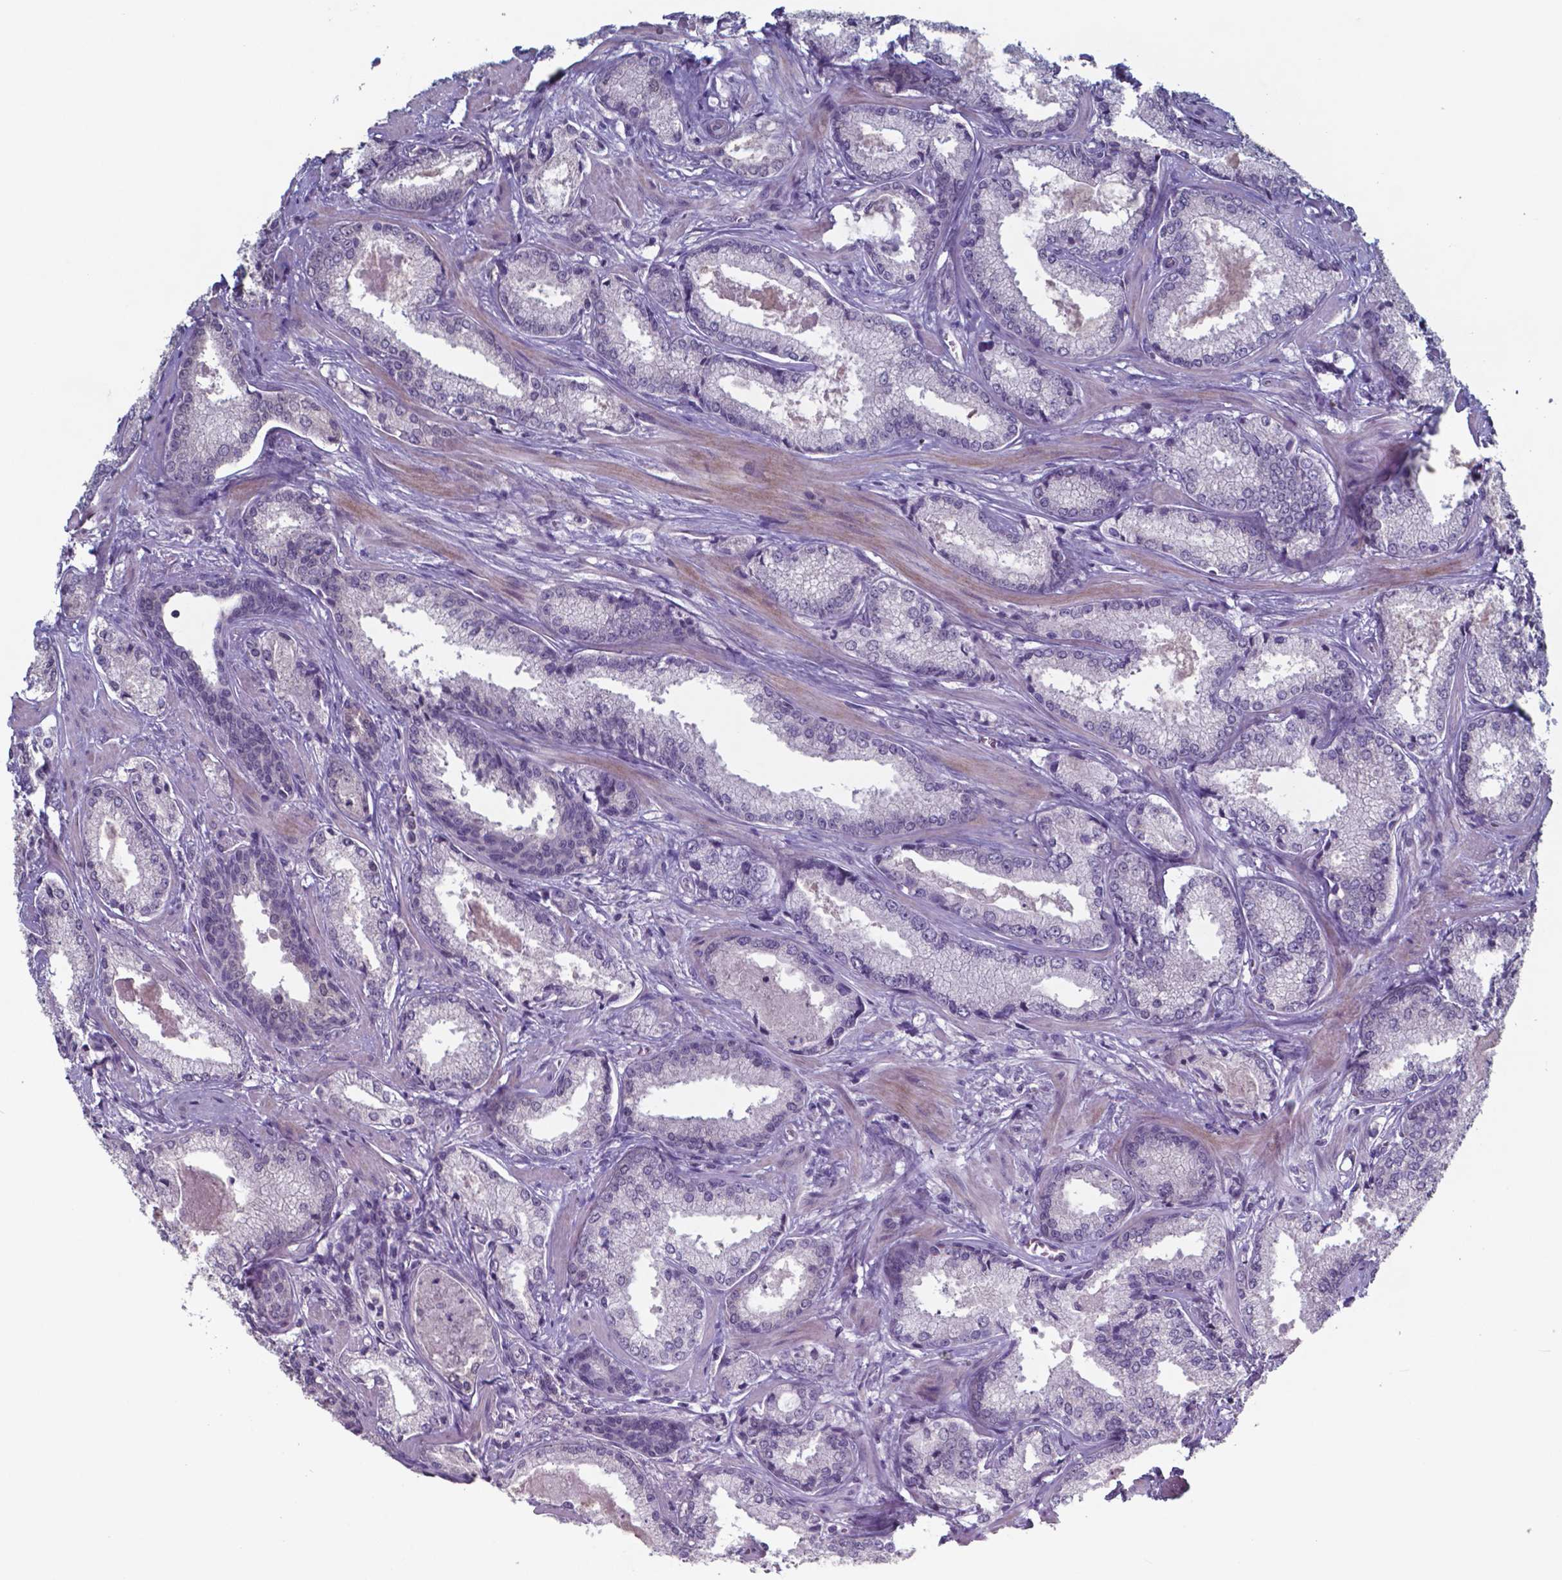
{"staining": {"intensity": "weak", "quantity": "<25%", "location": "nuclear"}, "tissue": "prostate cancer", "cell_type": "Tumor cells", "image_type": "cancer", "snomed": [{"axis": "morphology", "description": "Adenocarcinoma, Low grade"}, {"axis": "topography", "description": "Prostate"}], "caption": "IHC of human prostate cancer (adenocarcinoma (low-grade)) shows no positivity in tumor cells. The staining was performed using DAB to visualize the protein expression in brown, while the nuclei were stained in blue with hematoxylin (Magnification: 20x).", "gene": "TDP2", "patient": {"sex": "male", "age": 56}}